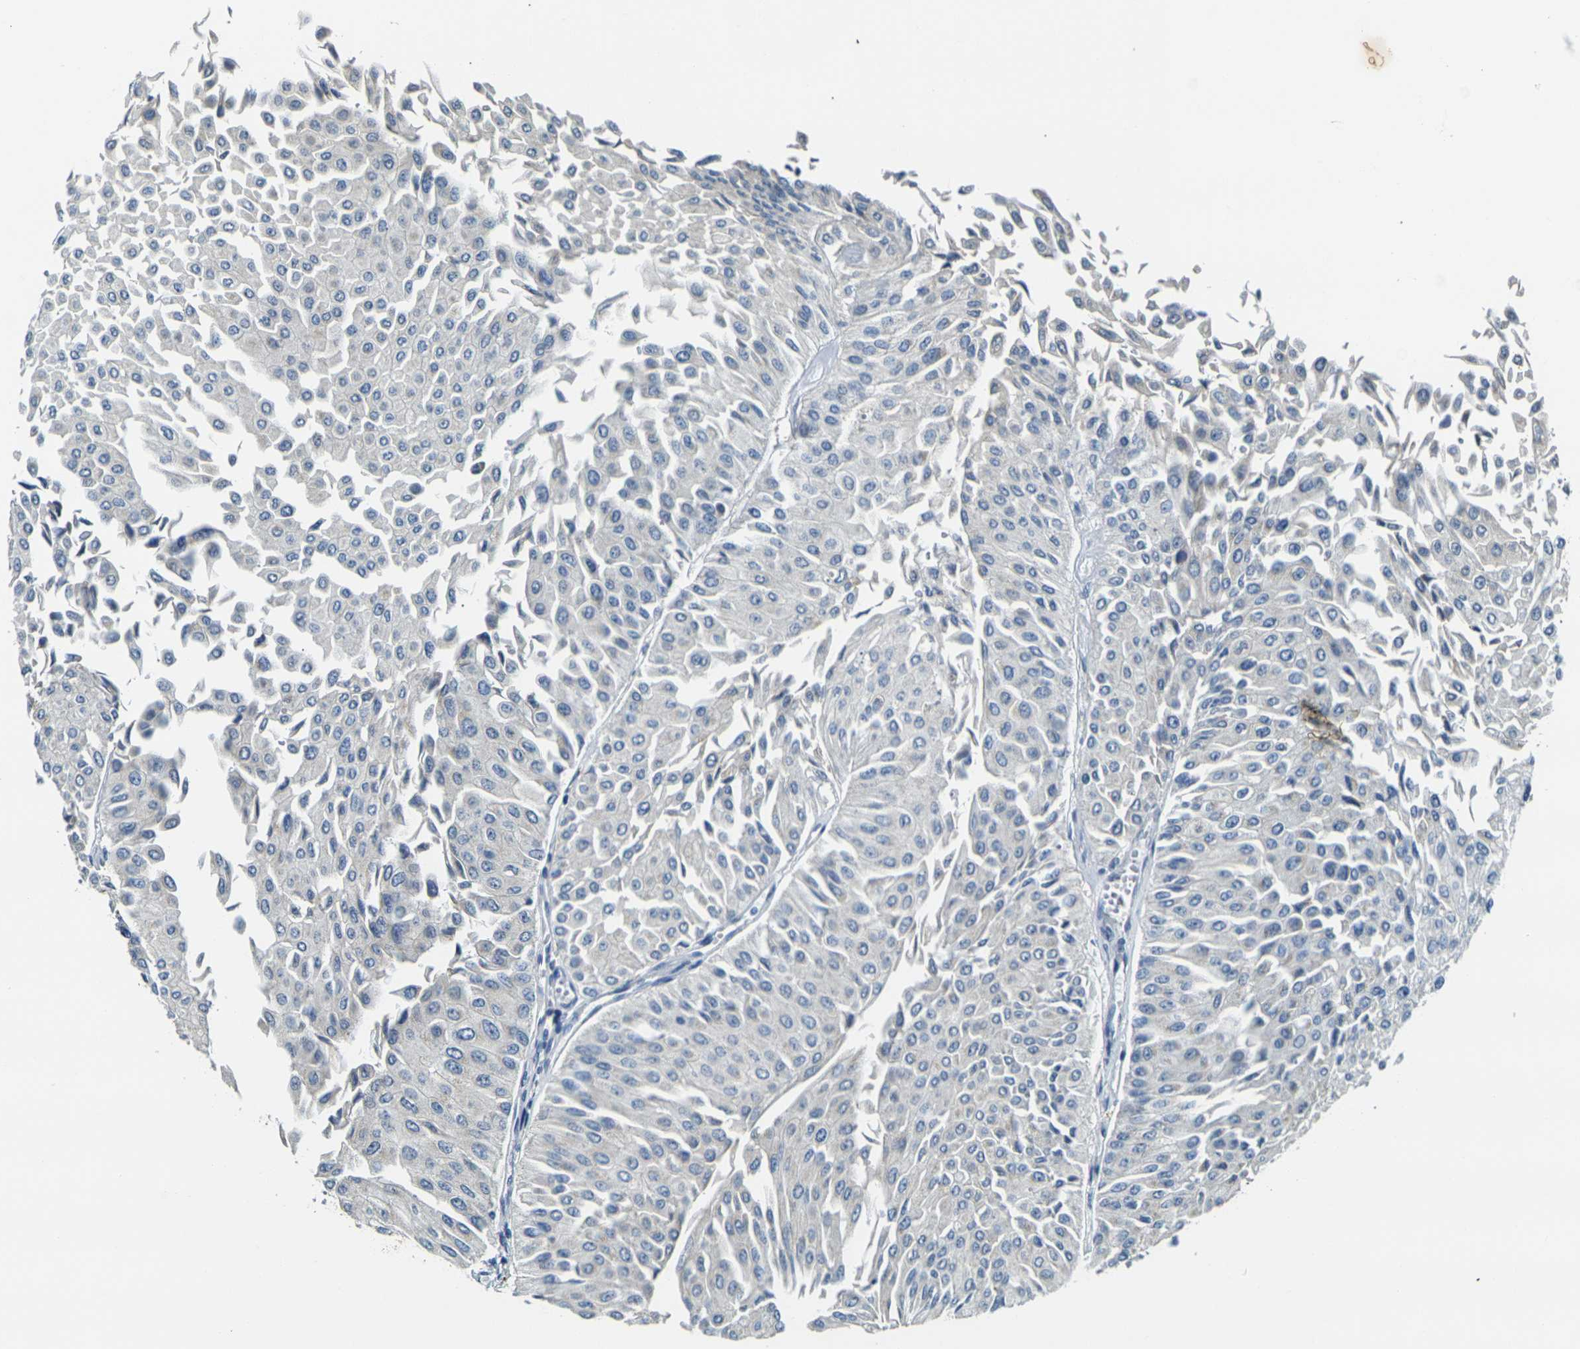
{"staining": {"intensity": "negative", "quantity": "none", "location": "none"}, "tissue": "urothelial cancer", "cell_type": "Tumor cells", "image_type": "cancer", "snomed": [{"axis": "morphology", "description": "Urothelial carcinoma, Low grade"}, {"axis": "topography", "description": "Urinary bladder"}], "caption": "Tumor cells are negative for brown protein staining in urothelial carcinoma (low-grade).", "gene": "SHISAL2B", "patient": {"sex": "male", "age": 67}}